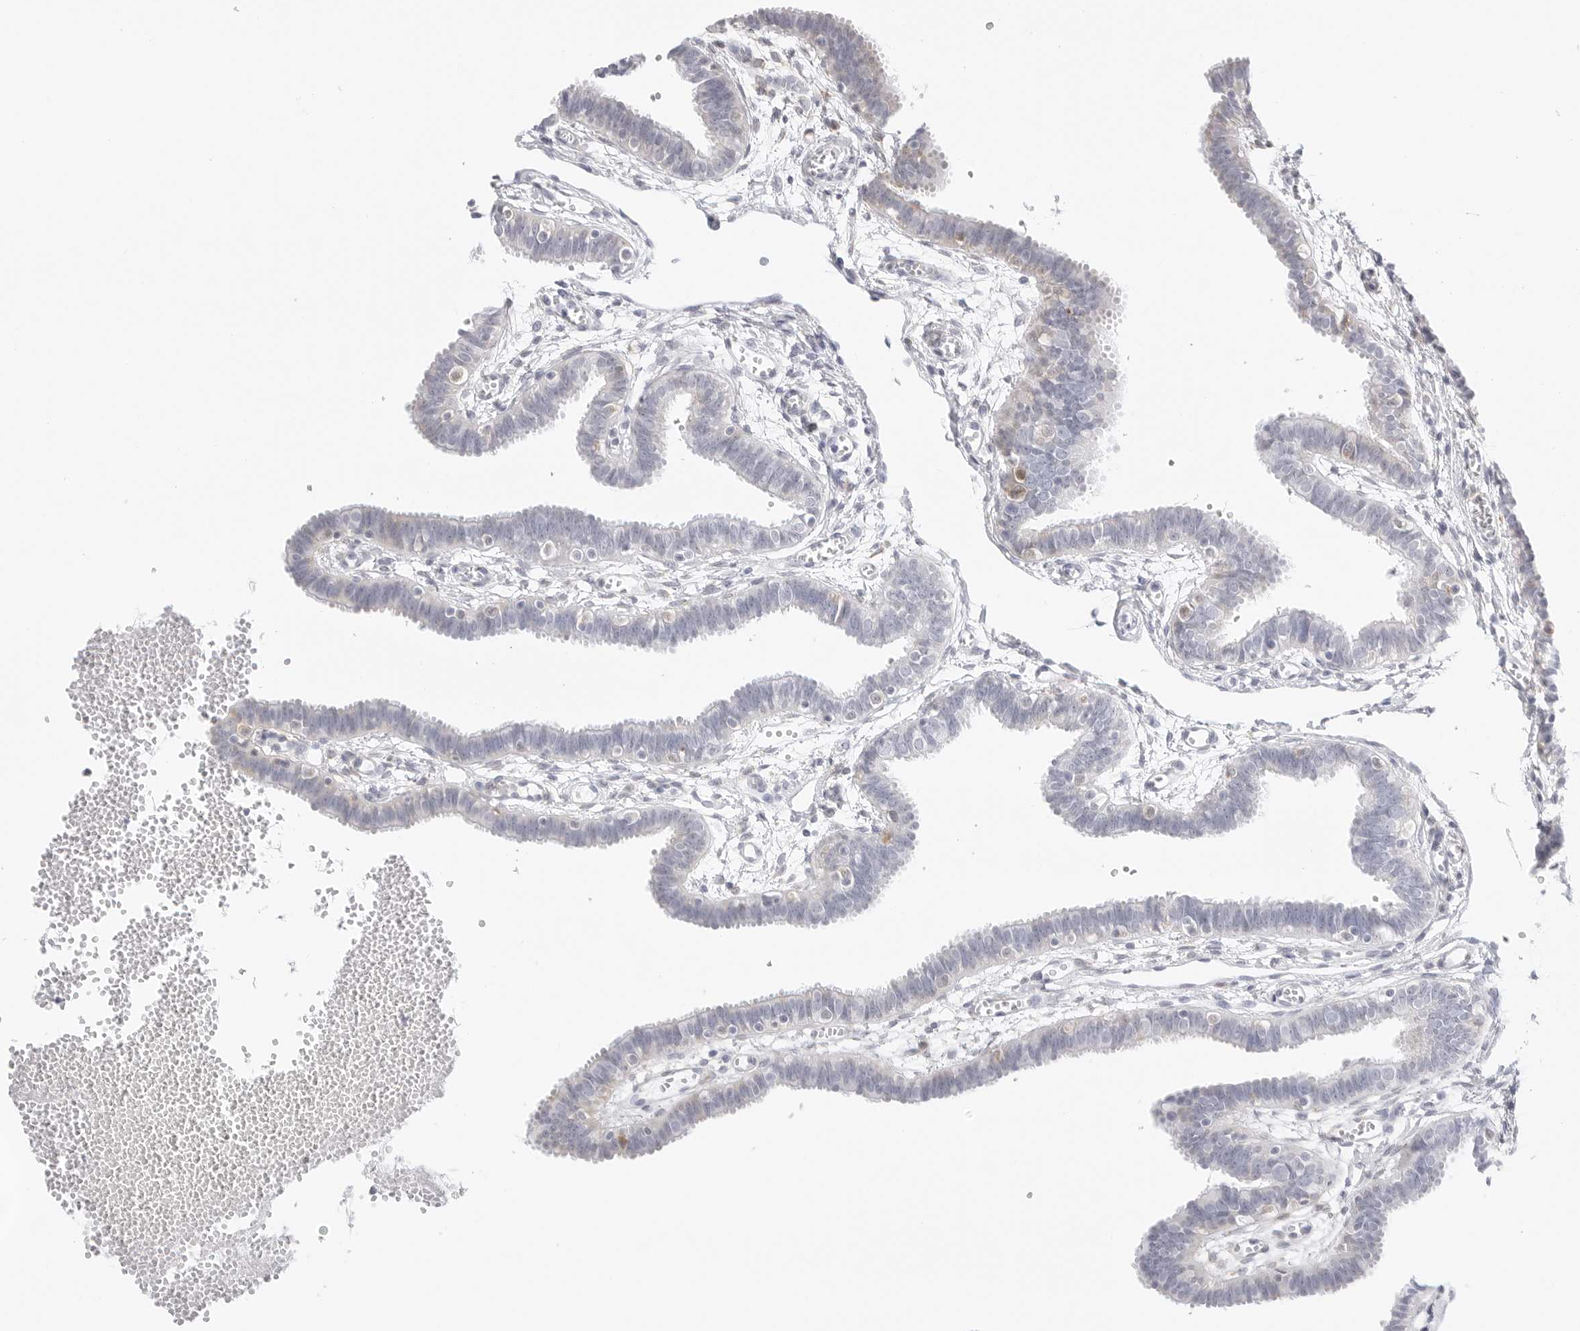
{"staining": {"intensity": "negative", "quantity": "none", "location": "none"}, "tissue": "fallopian tube", "cell_type": "Glandular cells", "image_type": "normal", "snomed": [{"axis": "morphology", "description": "Normal tissue, NOS"}, {"axis": "topography", "description": "Fallopian tube"}, {"axis": "topography", "description": "Placenta"}], "caption": "DAB (3,3'-diaminobenzidine) immunohistochemical staining of normal human fallopian tube reveals no significant expression in glandular cells. (DAB (3,3'-diaminobenzidine) immunohistochemistry (IHC), high magnification).", "gene": "THEM4", "patient": {"sex": "female", "age": 32}}